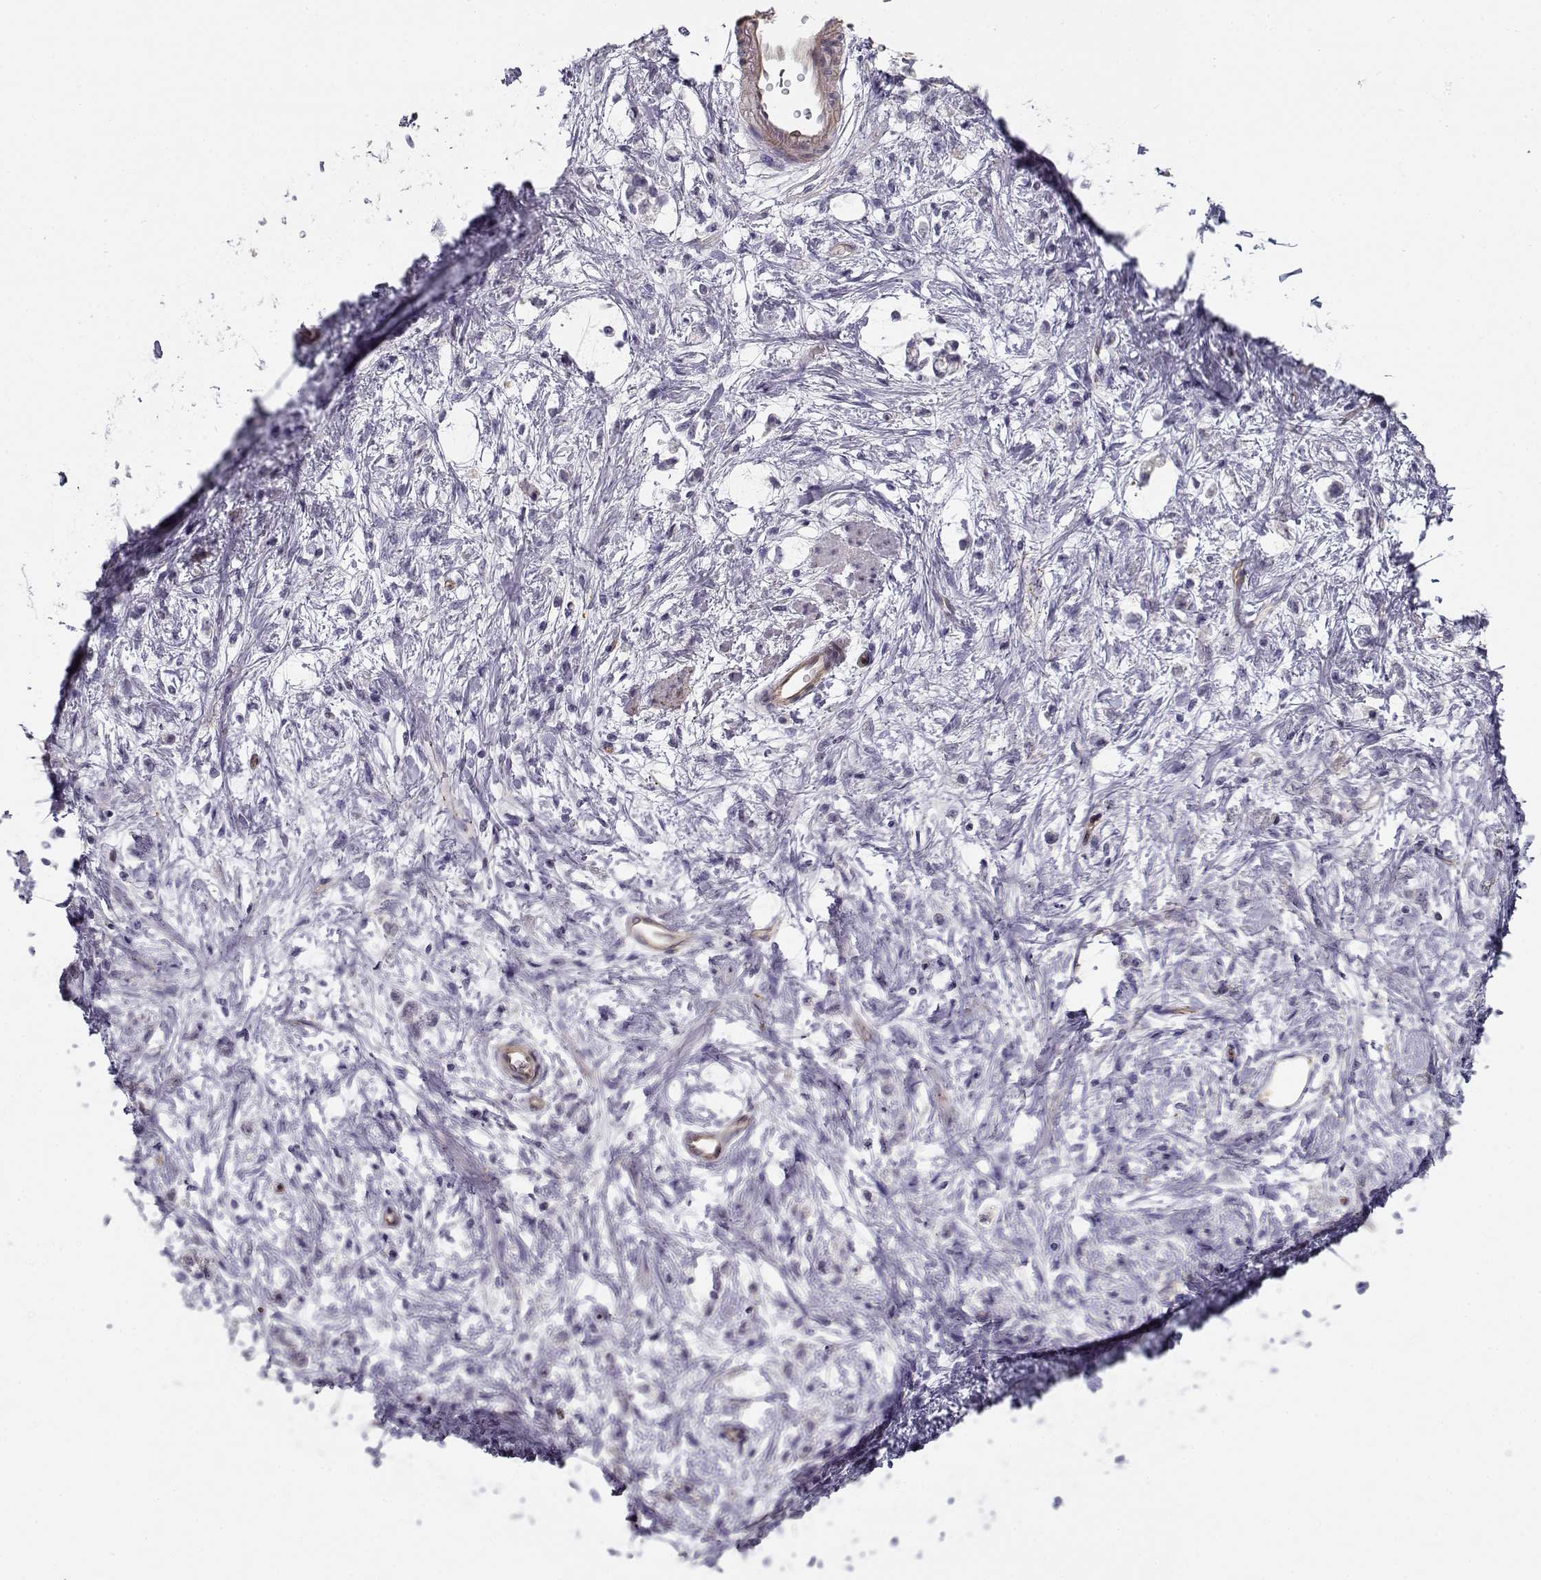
{"staining": {"intensity": "negative", "quantity": "none", "location": "none"}, "tissue": "stomach cancer", "cell_type": "Tumor cells", "image_type": "cancer", "snomed": [{"axis": "morphology", "description": "Adenocarcinoma, NOS"}, {"axis": "topography", "description": "Stomach"}], "caption": "Tumor cells show no significant protein staining in adenocarcinoma (stomach). Brightfield microscopy of IHC stained with DAB (brown) and hematoxylin (blue), captured at high magnification.", "gene": "MYO1A", "patient": {"sex": "female", "age": 60}}